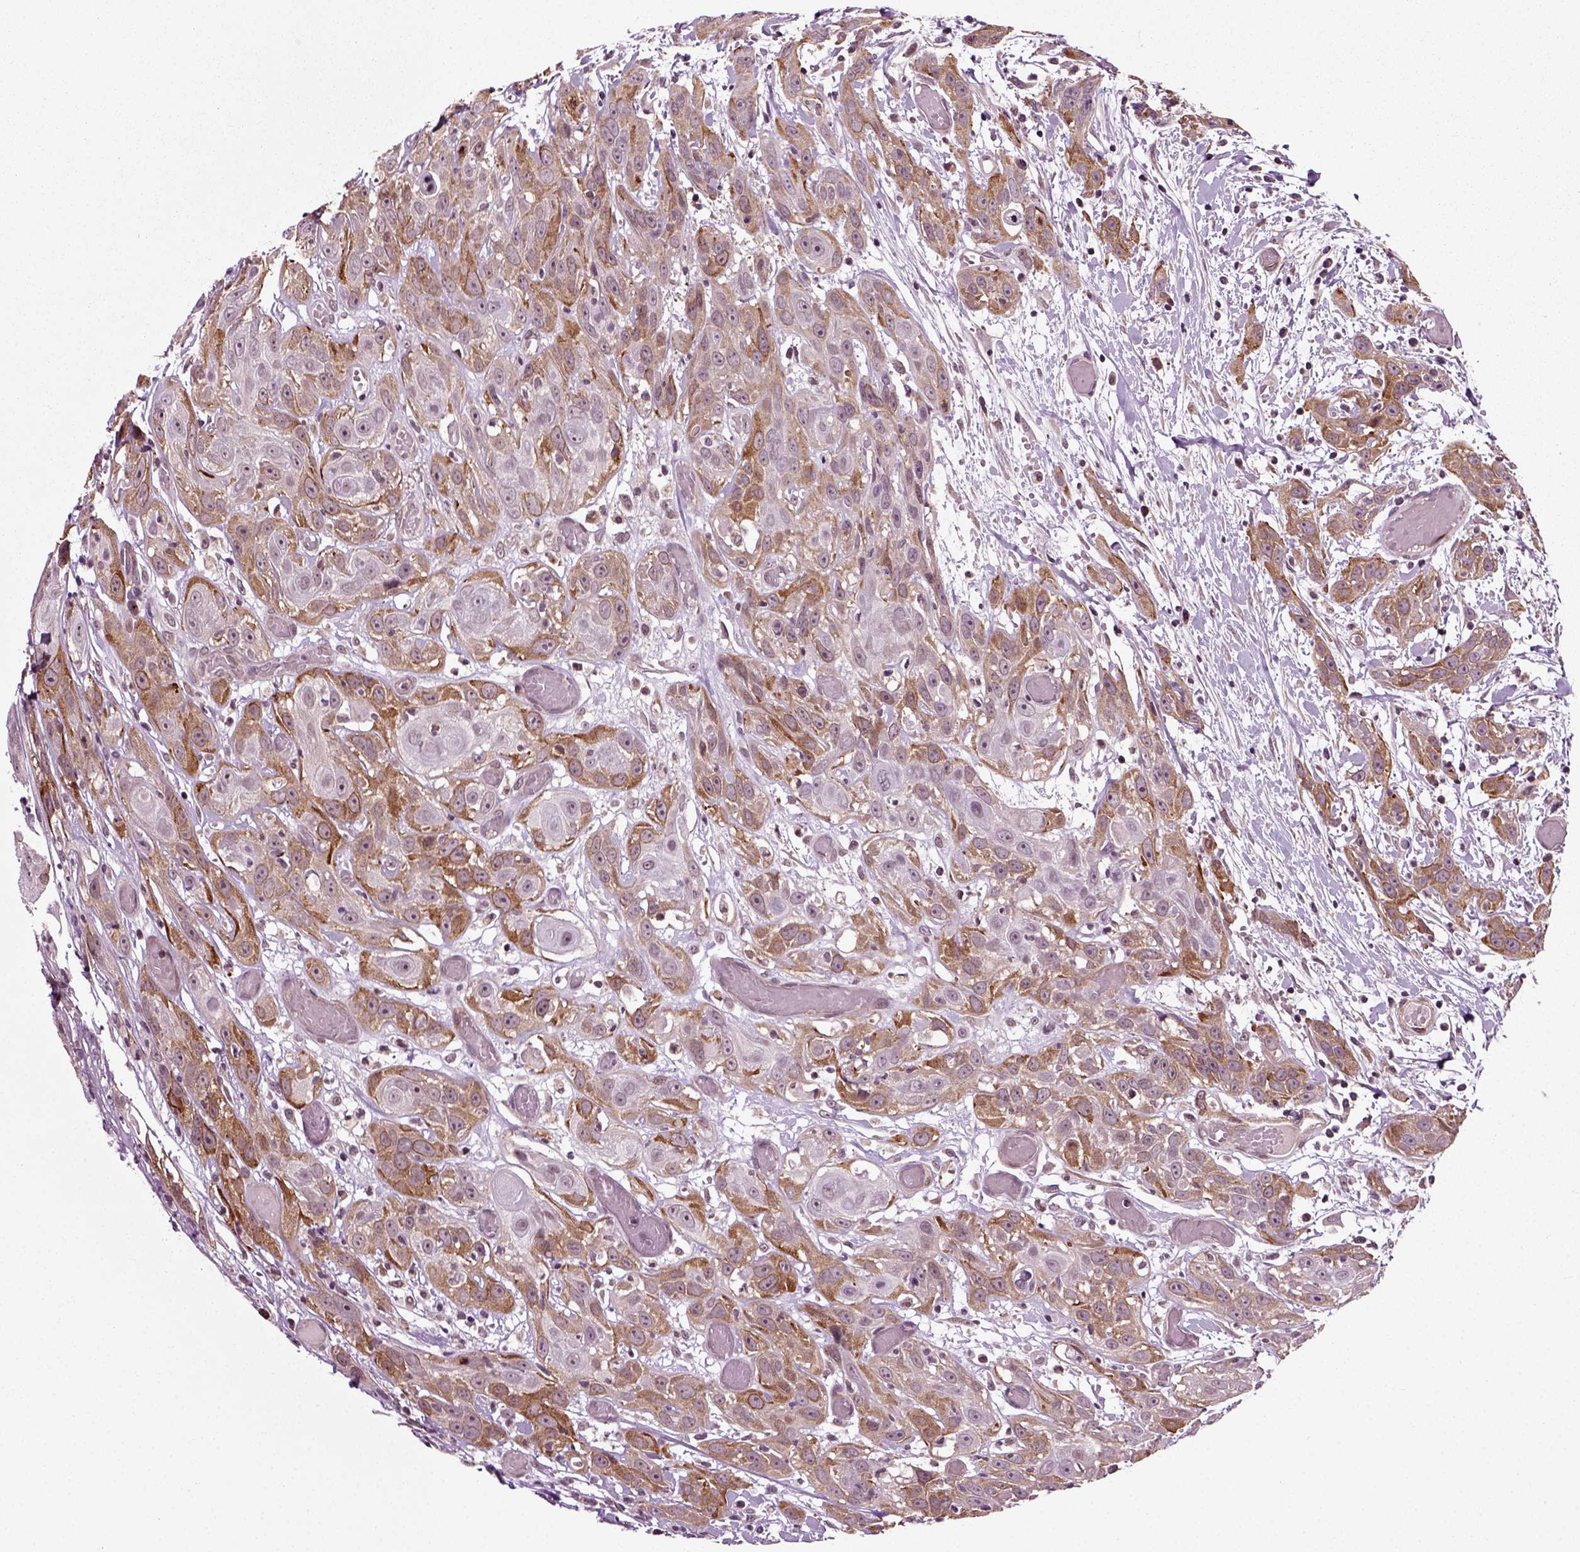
{"staining": {"intensity": "moderate", "quantity": ">75%", "location": "cytoplasmic/membranous"}, "tissue": "head and neck cancer", "cell_type": "Tumor cells", "image_type": "cancer", "snomed": [{"axis": "morphology", "description": "Normal tissue, NOS"}, {"axis": "morphology", "description": "Squamous cell carcinoma, NOS"}, {"axis": "topography", "description": "Oral tissue"}, {"axis": "topography", "description": "Salivary gland"}, {"axis": "topography", "description": "Head-Neck"}], "caption": "A high-resolution micrograph shows immunohistochemistry staining of squamous cell carcinoma (head and neck), which reveals moderate cytoplasmic/membranous positivity in approximately >75% of tumor cells.", "gene": "KNSTRN", "patient": {"sex": "female", "age": 62}}